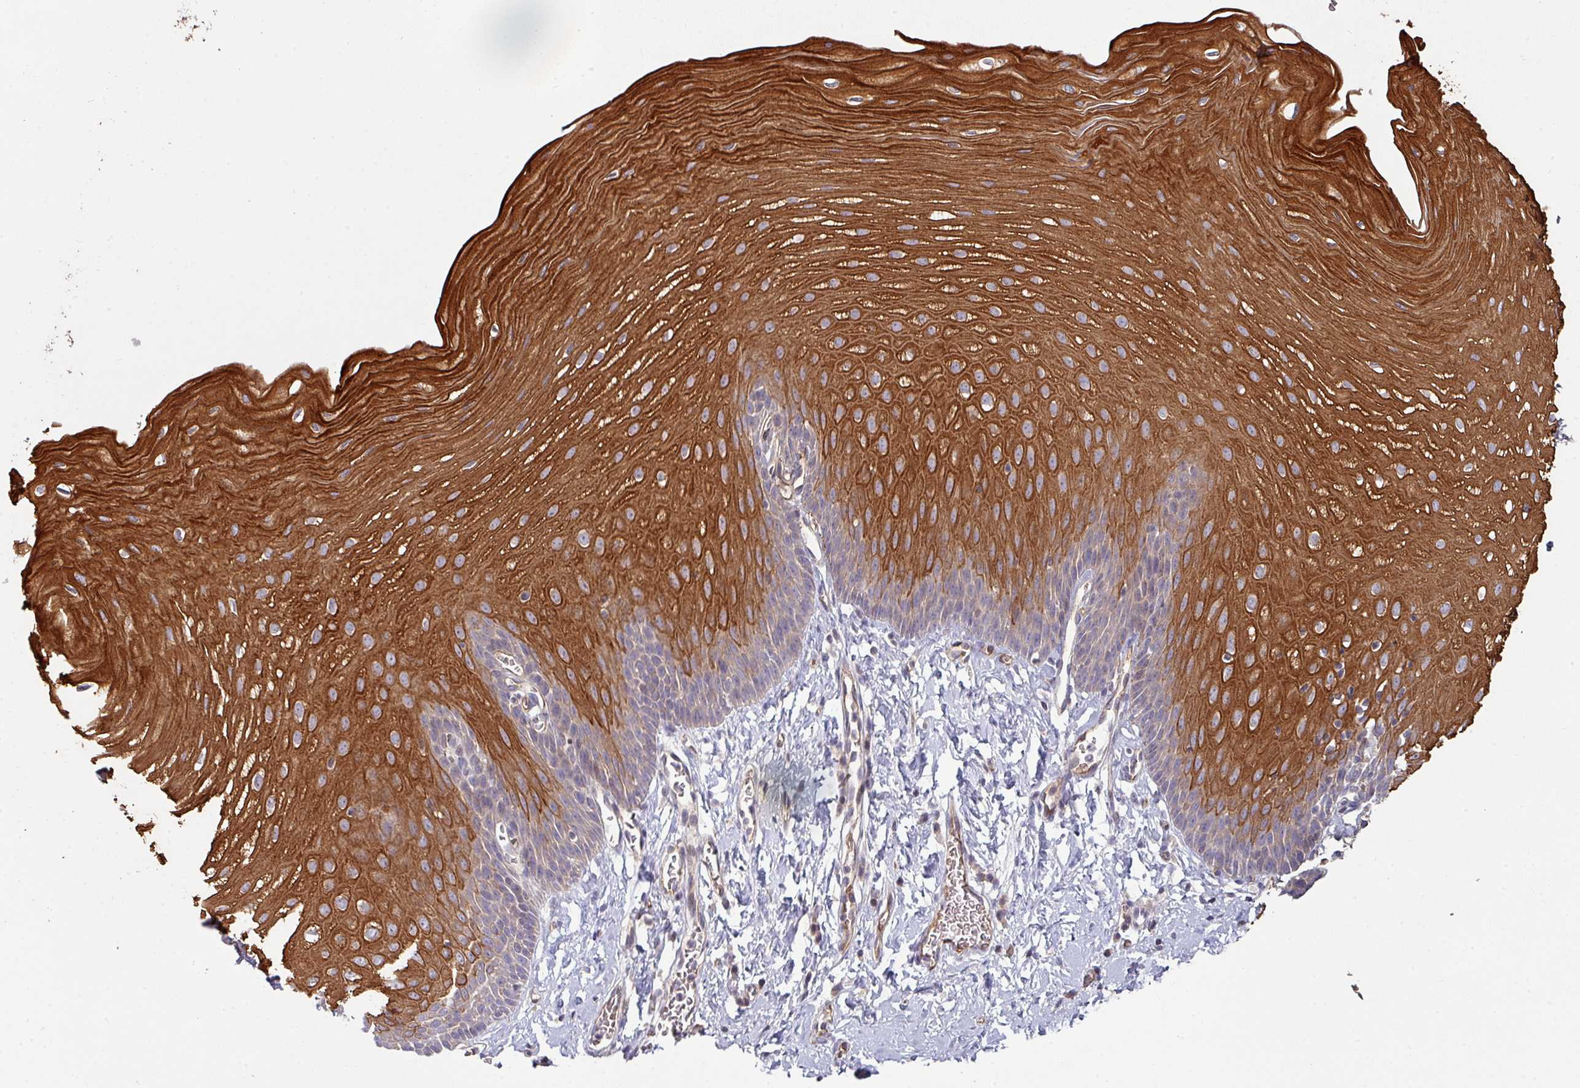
{"staining": {"intensity": "strong", "quantity": "<25%", "location": "cytoplasmic/membranous"}, "tissue": "esophagus", "cell_type": "Squamous epithelial cells", "image_type": "normal", "snomed": [{"axis": "morphology", "description": "Normal tissue, NOS"}, {"axis": "topography", "description": "Esophagus"}], "caption": "Protein staining by immunohistochemistry (IHC) reveals strong cytoplasmic/membranous expression in about <25% of squamous epithelial cells in unremarkable esophagus.", "gene": "RPL23A", "patient": {"sex": "male", "age": 70}}